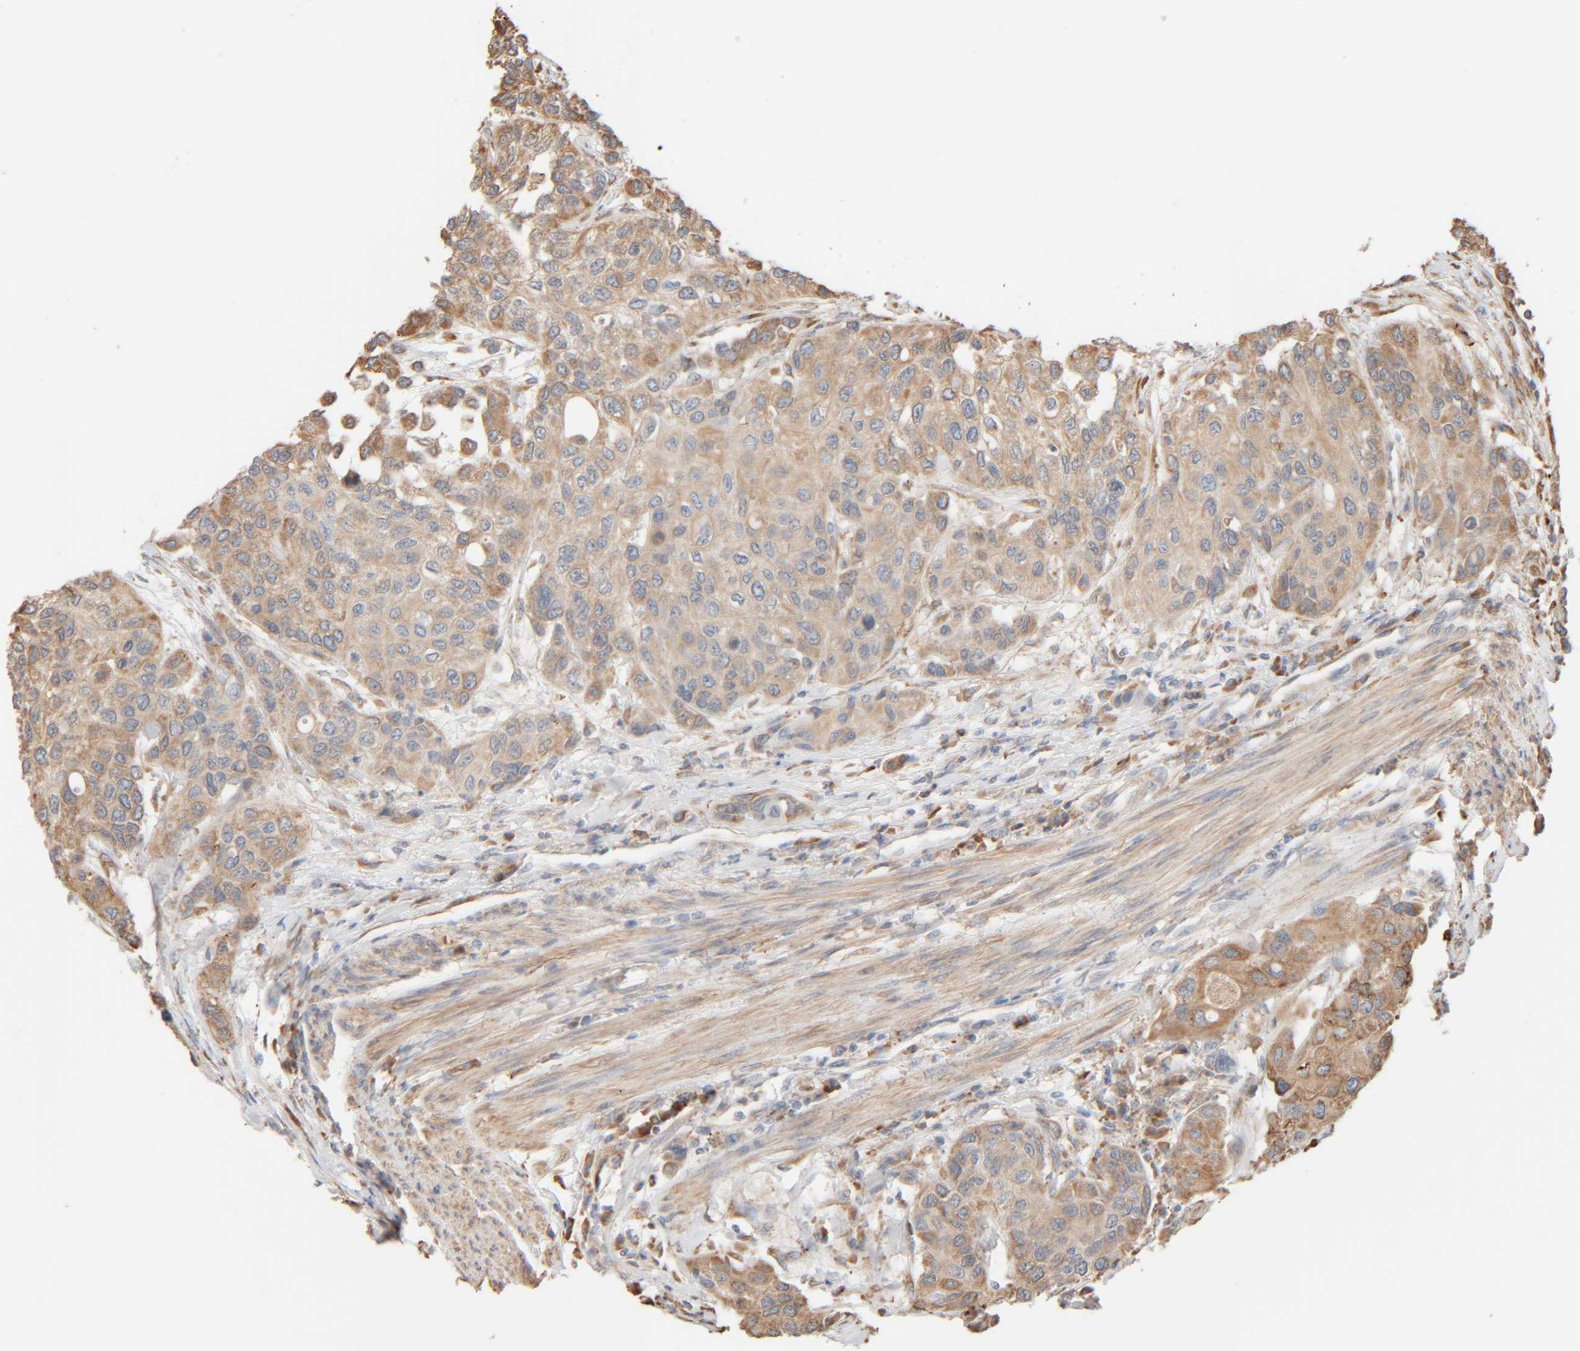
{"staining": {"intensity": "weak", "quantity": ">75%", "location": "cytoplasmic/membranous"}, "tissue": "urothelial cancer", "cell_type": "Tumor cells", "image_type": "cancer", "snomed": [{"axis": "morphology", "description": "Urothelial carcinoma, High grade"}, {"axis": "topography", "description": "Urinary bladder"}], "caption": "The image exhibits staining of high-grade urothelial carcinoma, revealing weak cytoplasmic/membranous protein staining (brown color) within tumor cells.", "gene": "INTS1", "patient": {"sex": "female", "age": 56}}